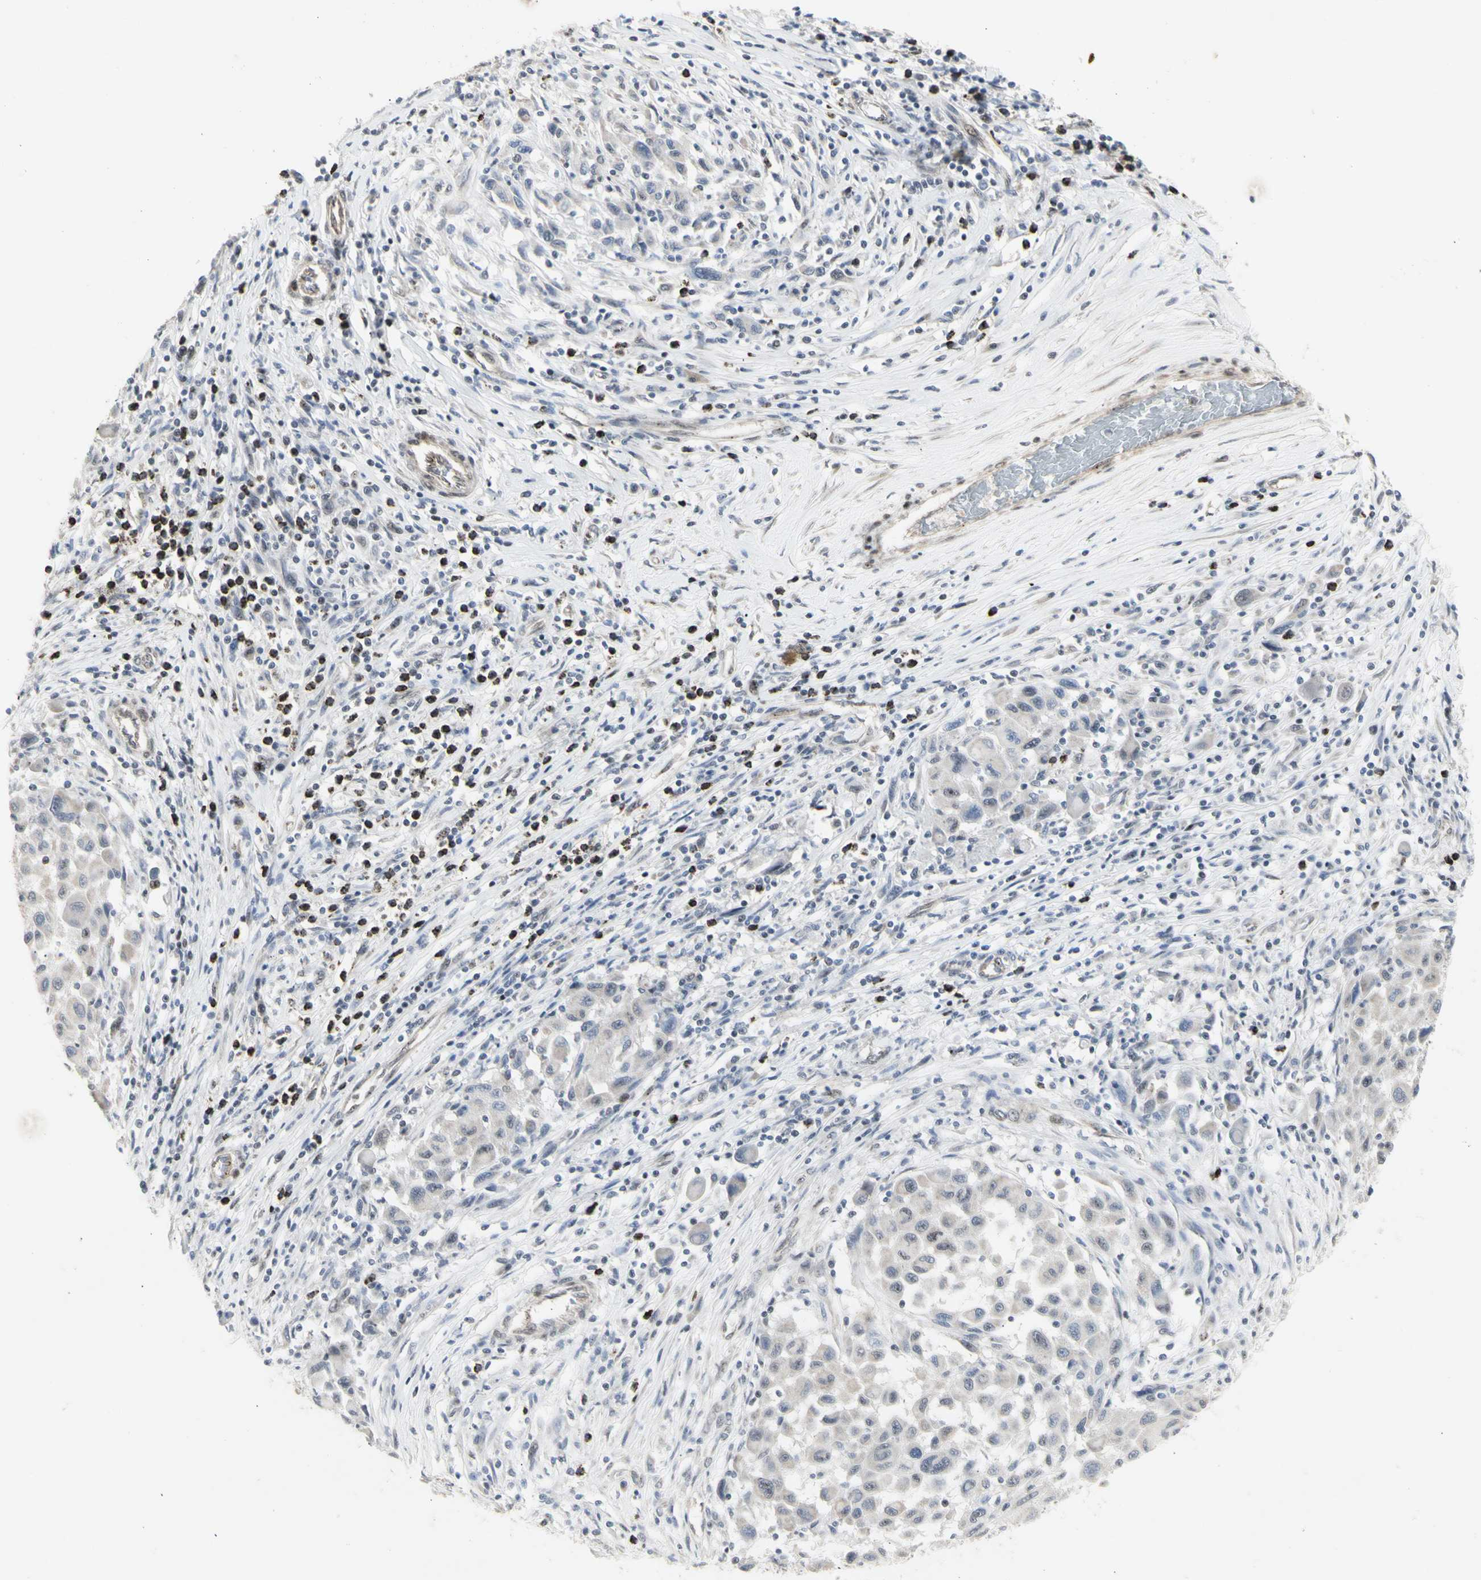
{"staining": {"intensity": "negative", "quantity": "none", "location": "none"}, "tissue": "melanoma", "cell_type": "Tumor cells", "image_type": "cancer", "snomed": [{"axis": "morphology", "description": "Malignant melanoma, Metastatic site"}, {"axis": "topography", "description": "Lymph node"}], "caption": "An IHC photomicrograph of melanoma is shown. There is no staining in tumor cells of melanoma.", "gene": "DHRS7B", "patient": {"sex": "male", "age": 61}}